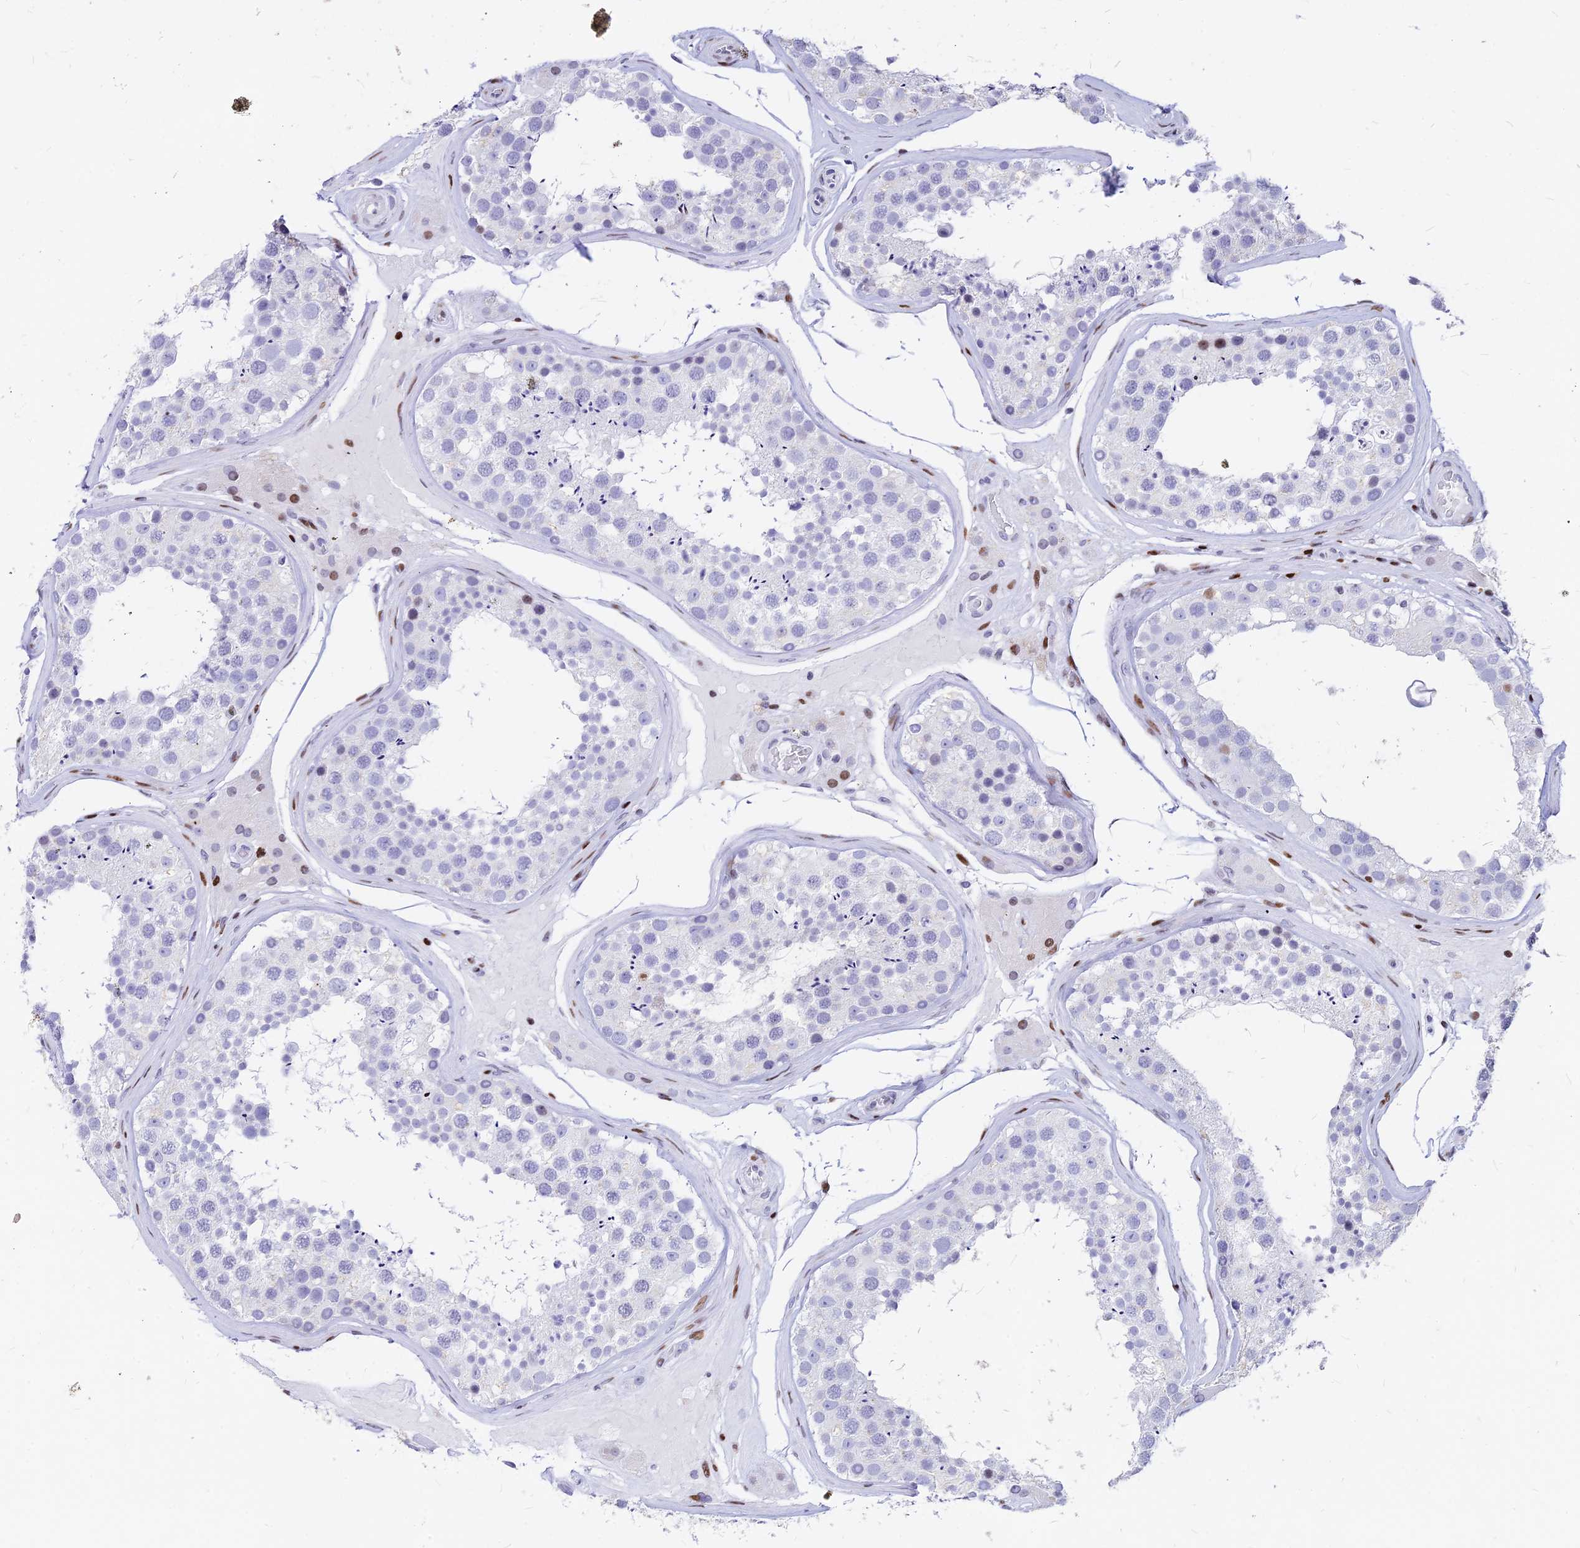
{"staining": {"intensity": "negative", "quantity": "none", "location": "none"}, "tissue": "testis", "cell_type": "Cells in seminiferous ducts", "image_type": "normal", "snomed": [{"axis": "morphology", "description": "Normal tissue, NOS"}, {"axis": "topography", "description": "Testis"}], "caption": "The immunohistochemistry (IHC) histopathology image has no significant positivity in cells in seminiferous ducts of testis. (Immunohistochemistry (ihc), brightfield microscopy, high magnification).", "gene": "PRPS1", "patient": {"sex": "male", "age": 46}}